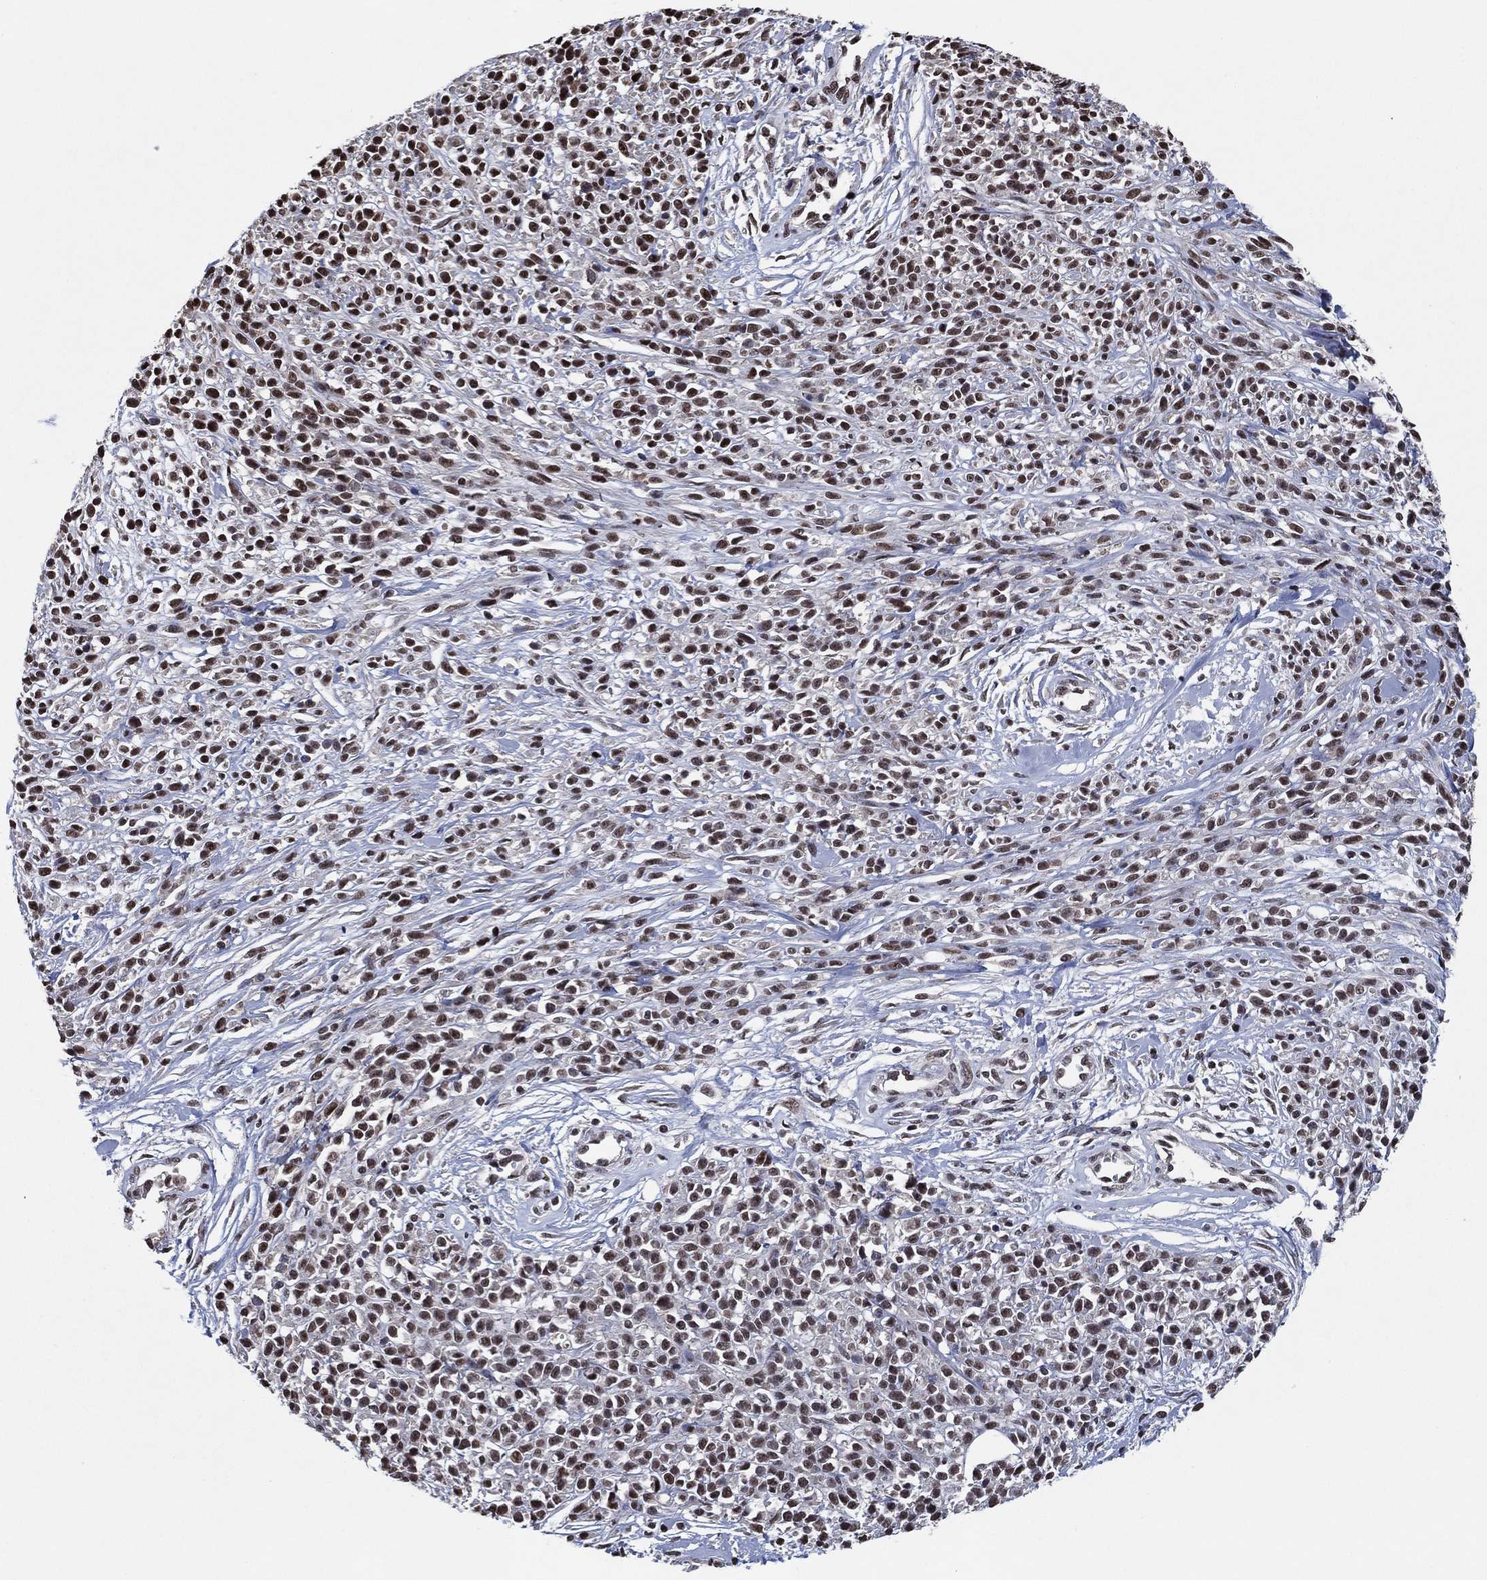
{"staining": {"intensity": "strong", "quantity": ">75%", "location": "nuclear"}, "tissue": "melanoma", "cell_type": "Tumor cells", "image_type": "cancer", "snomed": [{"axis": "morphology", "description": "Malignant melanoma, NOS"}, {"axis": "topography", "description": "Skin"}, {"axis": "topography", "description": "Skin of trunk"}], "caption": "This is a photomicrograph of immunohistochemistry (IHC) staining of malignant melanoma, which shows strong positivity in the nuclear of tumor cells.", "gene": "ZBTB42", "patient": {"sex": "male", "age": 74}}